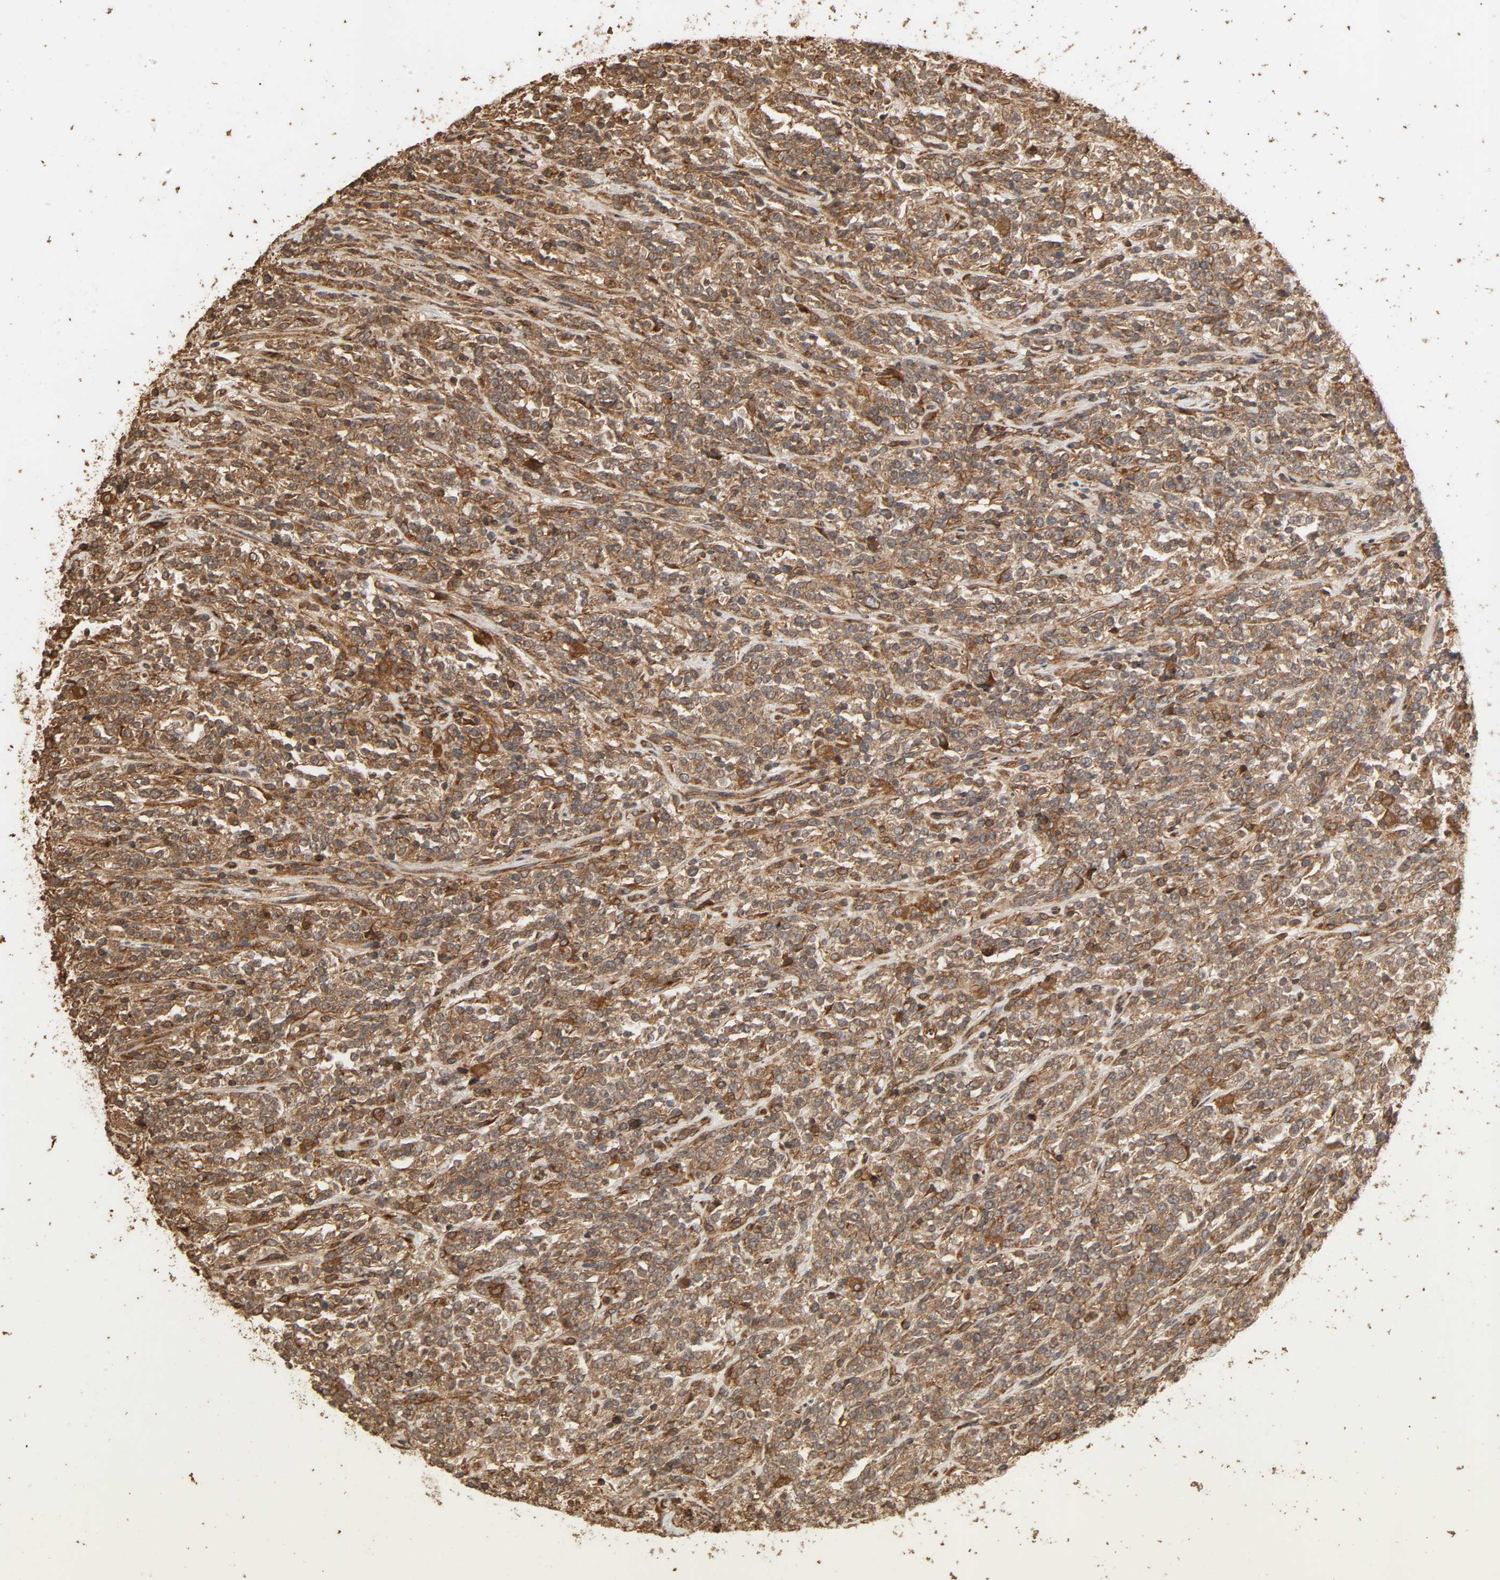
{"staining": {"intensity": "moderate", "quantity": "25%-75%", "location": "cytoplasmic/membranous"}, "tissue": "lymphoma", "cell_type": "Tumor cells", "image_type": "cancer", "snomed": [{"axis": "morphology", "description": "Malignant lymphoma, non-Hodgkin's type, High grade"}, {"axis": "topography", "description": "Soft tissue"}], "caption": "A brown stain shows moderate cytoplasmic/membranous staining of a protein in malignant lymphoma, non-Hodgkin's type (high-grade) tumor cells. (Stains: DAB (3,3'-diaminobenzidine) in brown, nuclei in blue, Microscopy: brightfield microscopy at high magnification).", "gene": "RPS6KA6", "patient": {"sex": "male", "age": 18}}